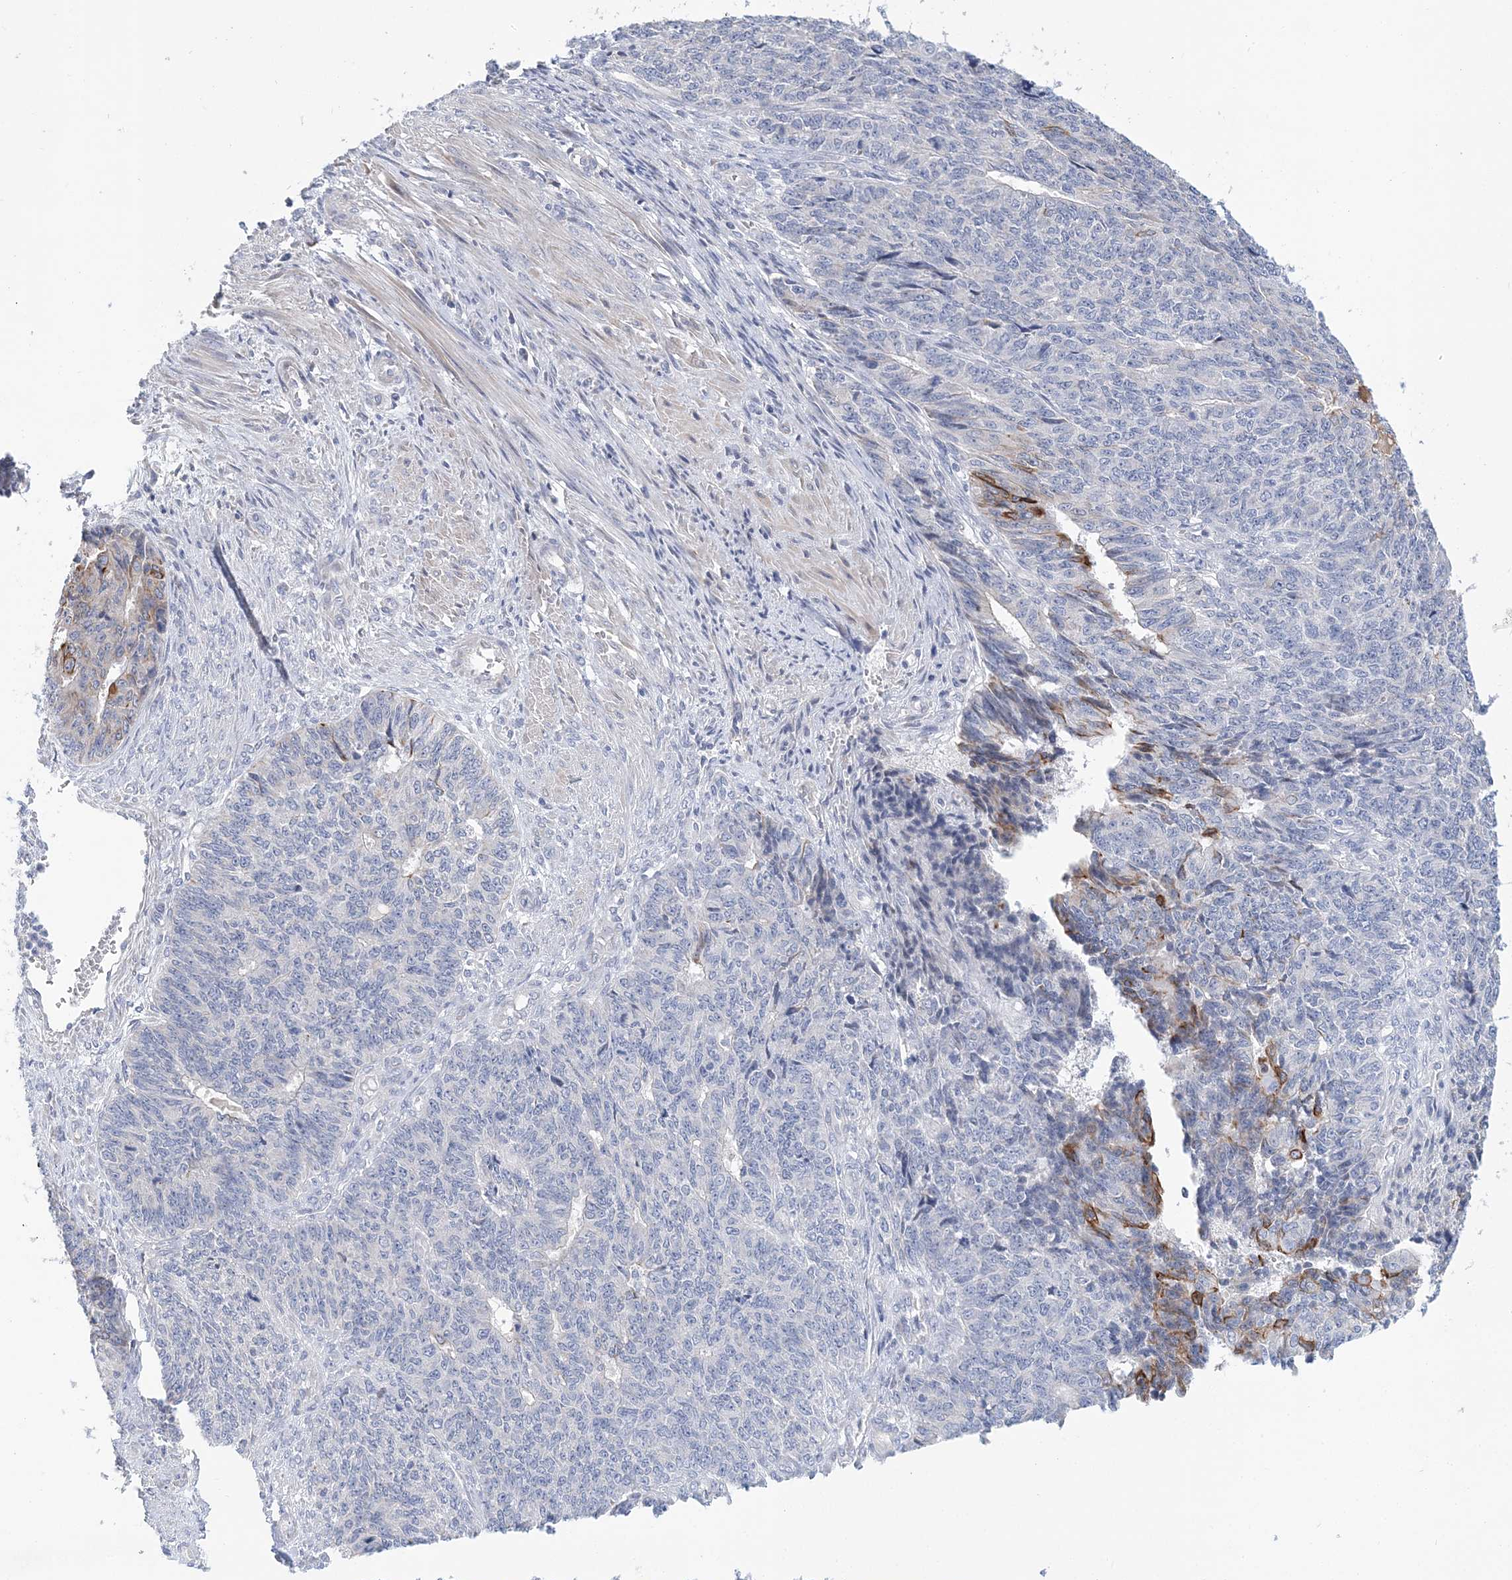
{"staining": {"intensity": "negative", "quantity": "none", "location": "none"}, "tissue": "endometrial cancer", "cell_type": "Tumor cells", "image_type": "cancer", "snomed": [{"axis": "morphology", "description": "Adenocarcinoma, NOS"}, {"axis": "topography", "description": "Endometrium"}], "caption": "This is an immunohistochemistry image of human adenocarcinoma (endometrial). There is no staining in tumor cells.", "gene": "LRRIQ4", "patient": {"sex": "female", "age": 32}}